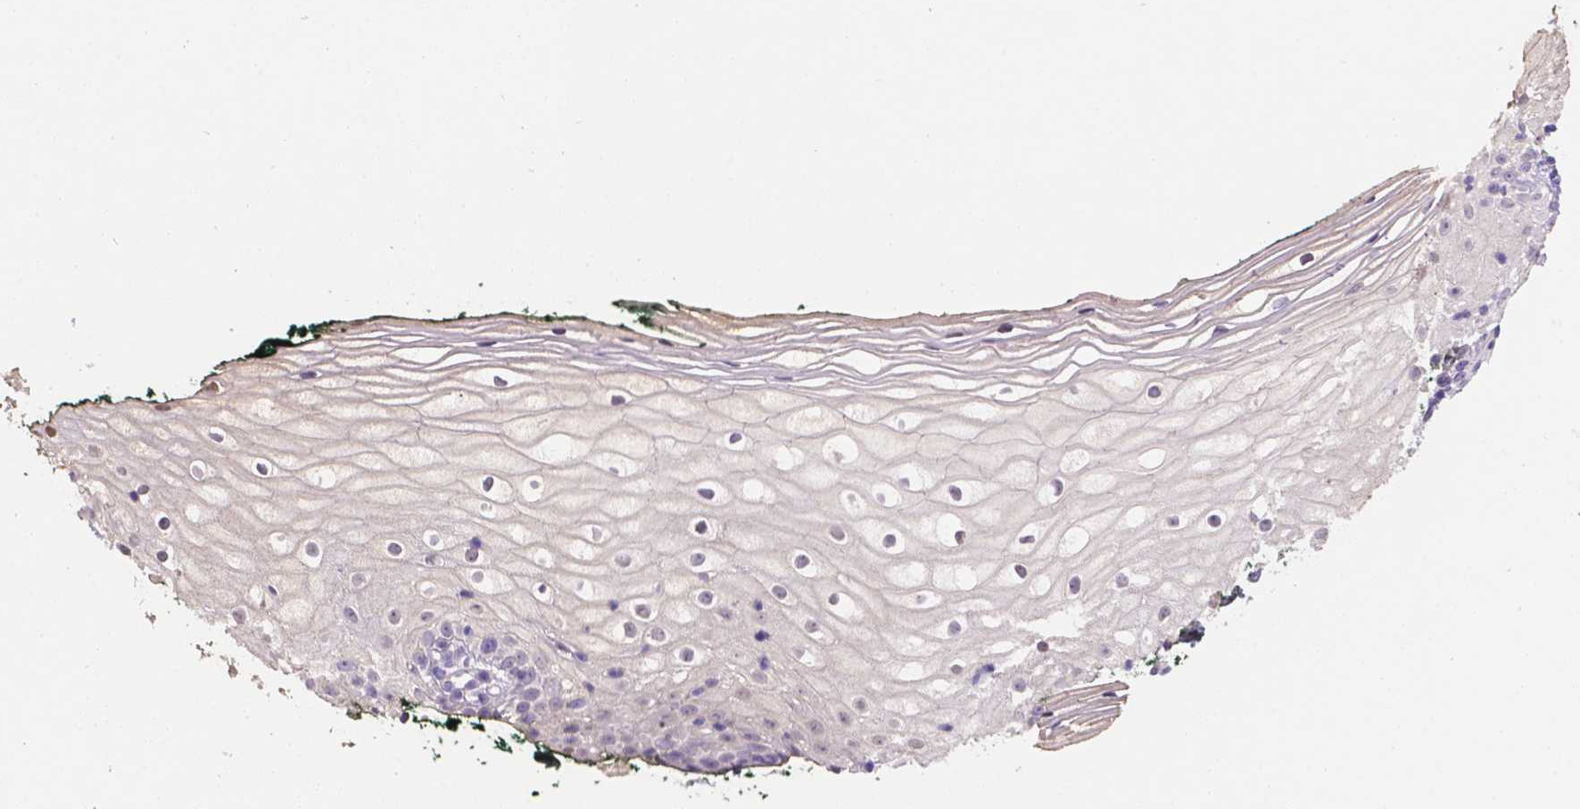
{"staining": {"intensity": "negative", "quantity": "none", "location": "none"}, "tissue": "vagina", "cell_type": "Squamous epithelial cells", "image_type": "normal", "snomed": [{"axis": "morphology", "description": "Normal tissue, NOS"}, {"axis": "topography", "description": "Vagina"}], "caption": "Immunohistochemistry (IHC) of benign vagina exhibits no positivity in squamous epithelial cells.", "gene": "NXPE2", "patient": {"sex": "female", "age": 47}}